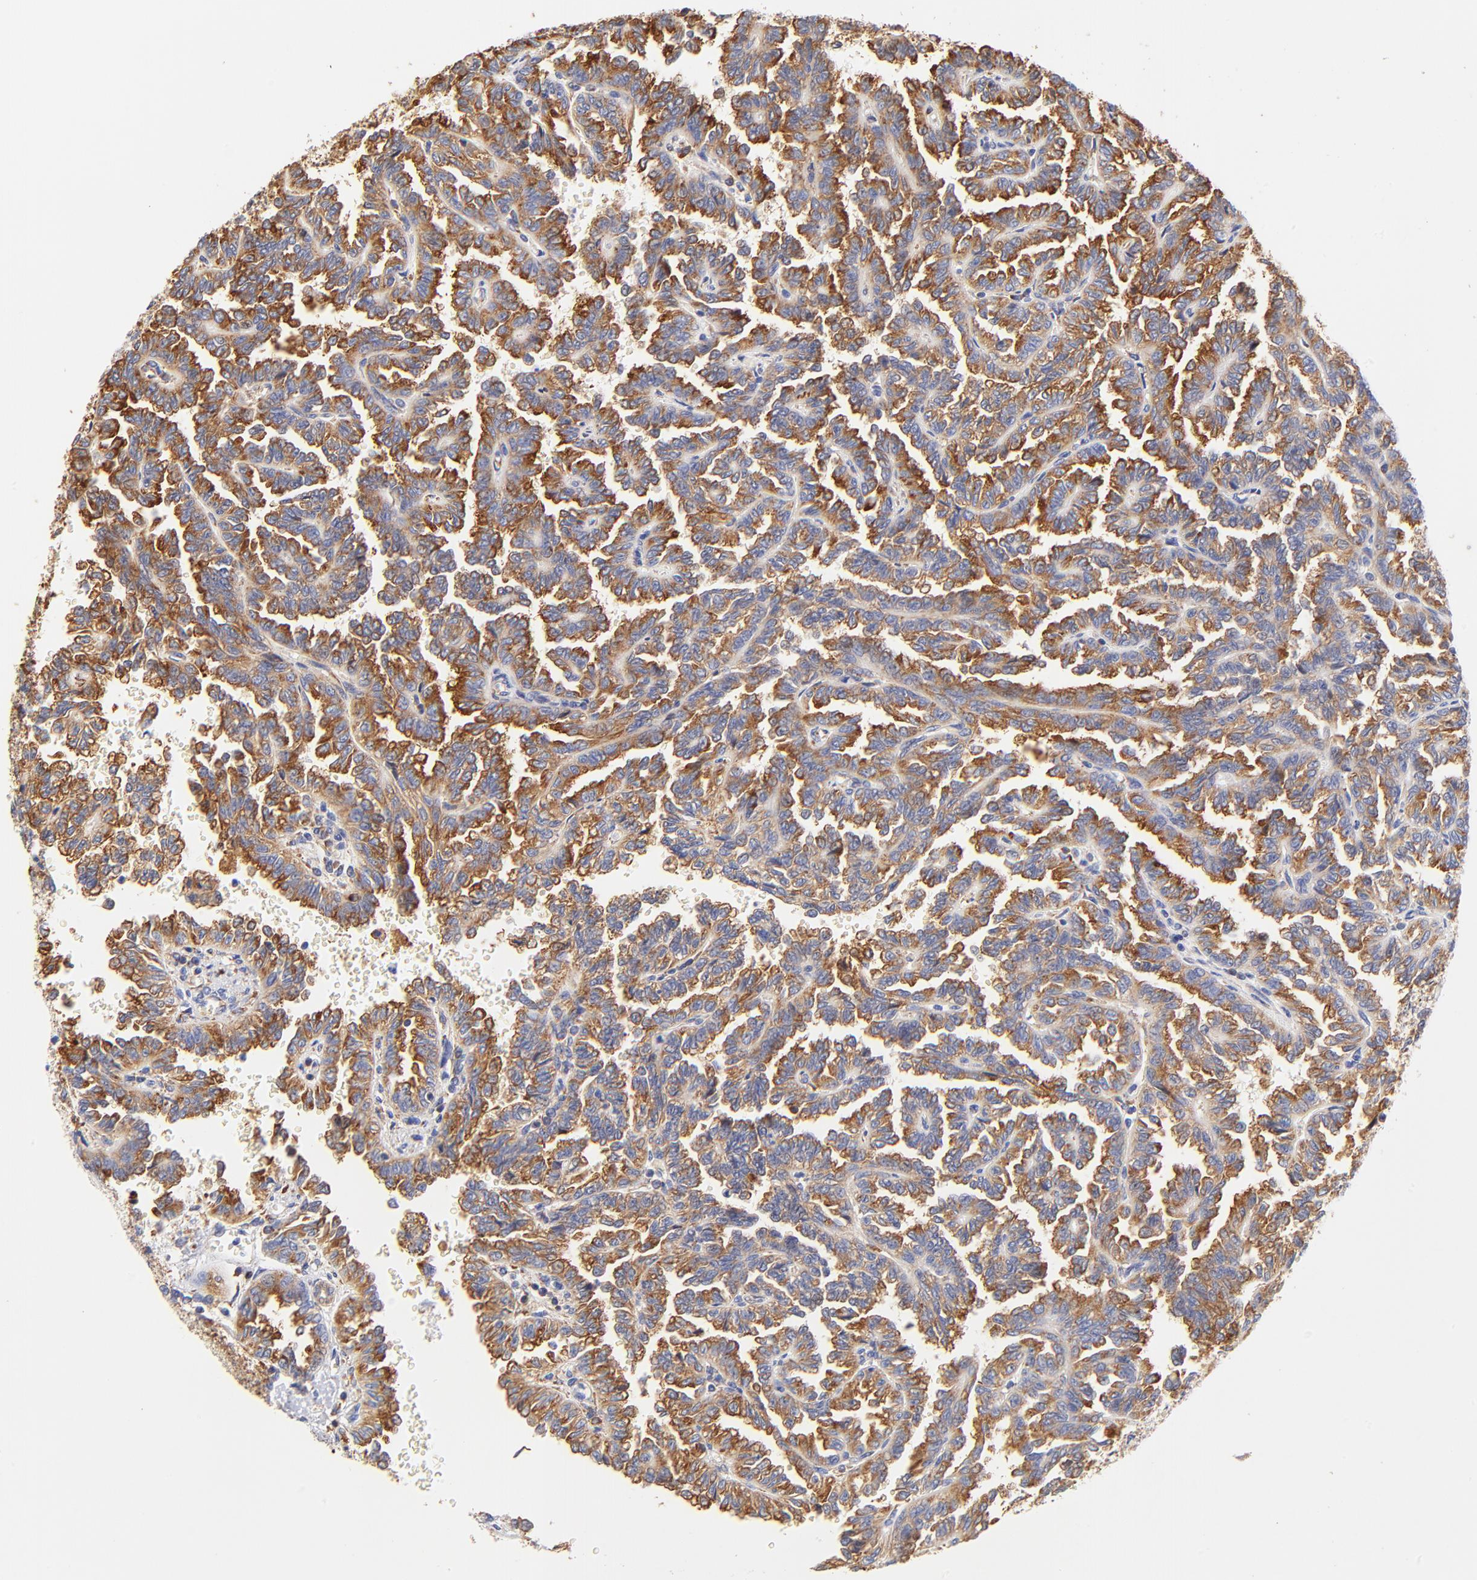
{"staining": {"intensity": "moderate", "quantity": ">75%", "location": "cytoplasmic/membranous"}, "tissue": "renal cancer", "cell_type": "Tumor cells", "image_type": "cancer", "snomed": [{"axis": "morphology", "description": "Inflammation, NOS"}, {"axis": "morphology", "description": "Adenocarcinoma, NOS"}, {"axis": "topography", "description": "Kidney"}], "caption": "A brown stain labels moderate cytoplasmic/membranous staining of a protein in human adenocarcinoma (renal) tumor cells. (brown staining indicates protein expression, while blue staining denotes nuclei).", "gene": "RPL27", "patient": {"sex": "male", "age": 68}}